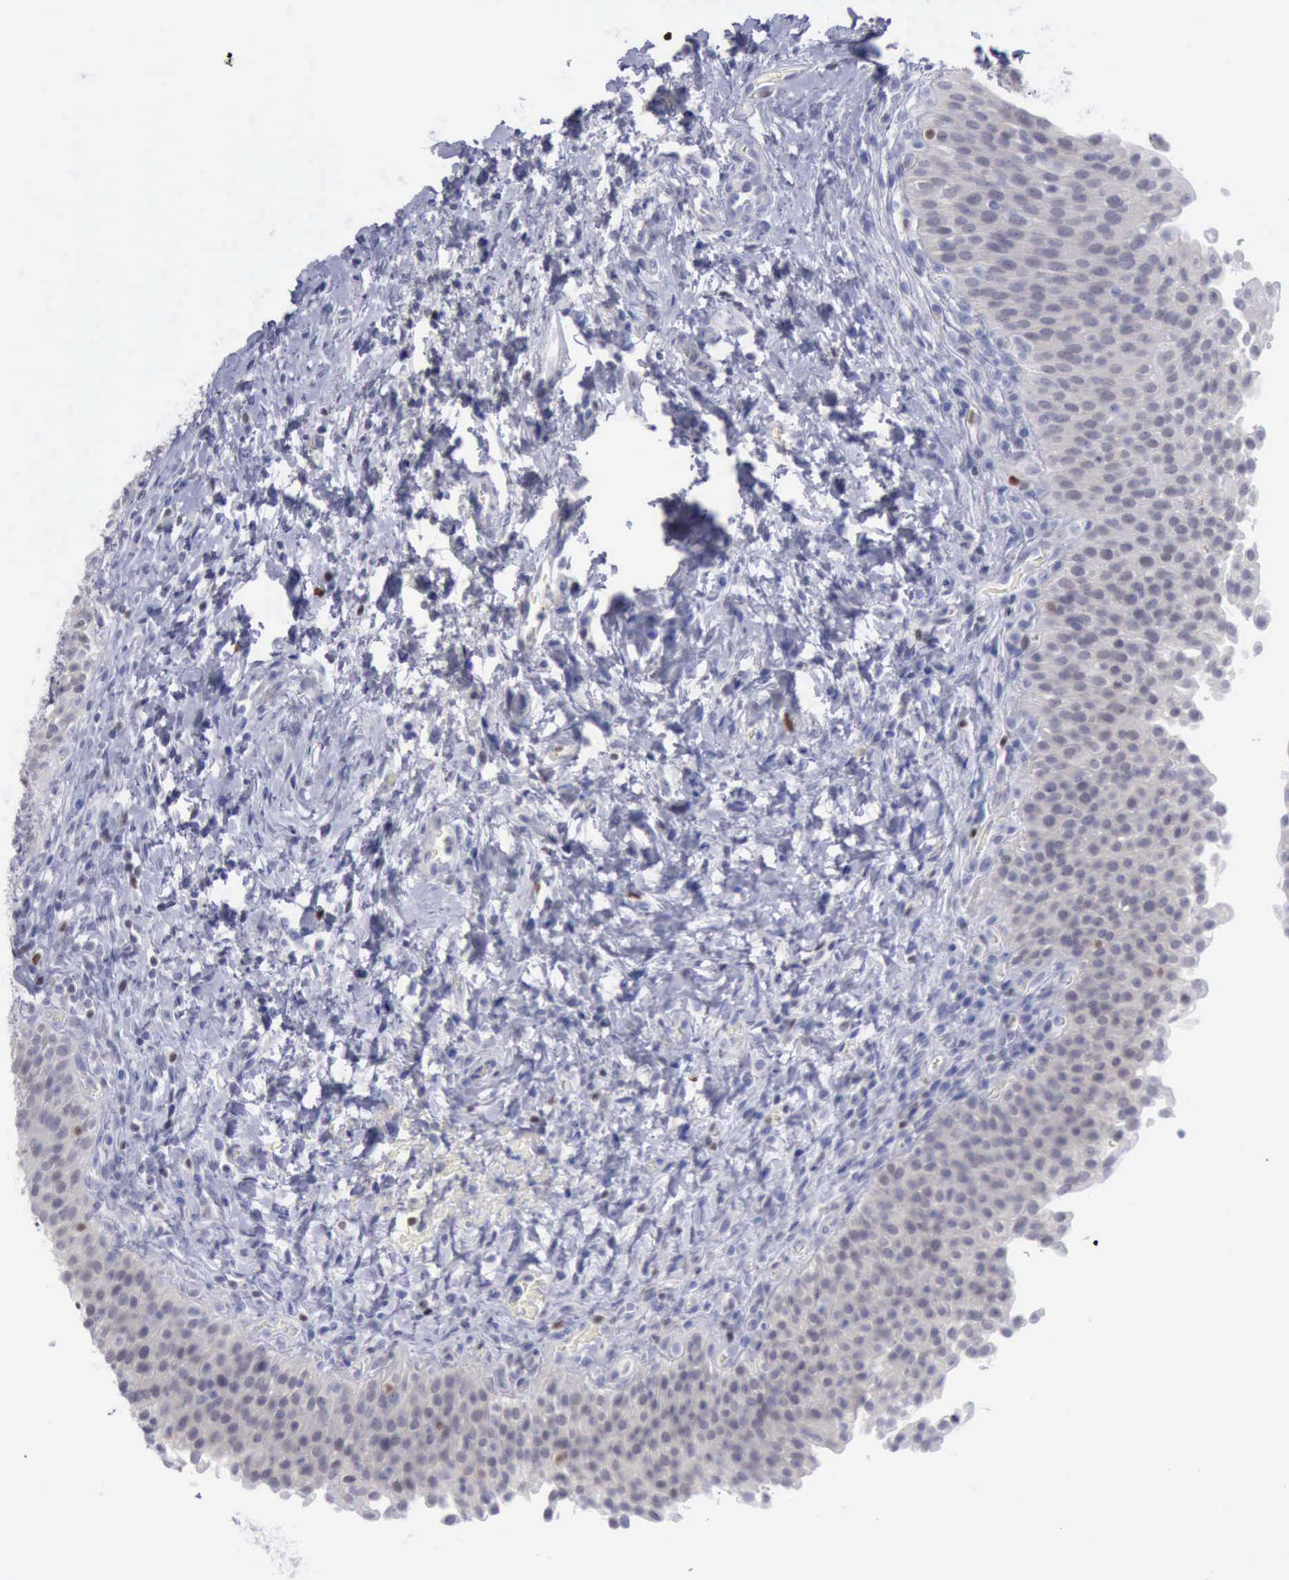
{"staining": {"intensity": "negative", "quantity": "none", "location": "none"}, "tissue": "urinary bladder", "cell_type": "Urothelial cells", "image_type": "normal", "snomed": [{"axis": "morphology", "description": "Normal tissue, NOS"}, {"axis": "topography", "description": "Urinary bladder"}], "caption": "DAB (3,3'-diaminobenzidine) immunohistochemical staining of normal urinary bladder shows no significant staining in urothelial cells.", "gene": "SATB2", "patient": {"sex": "male", "age": 51}}